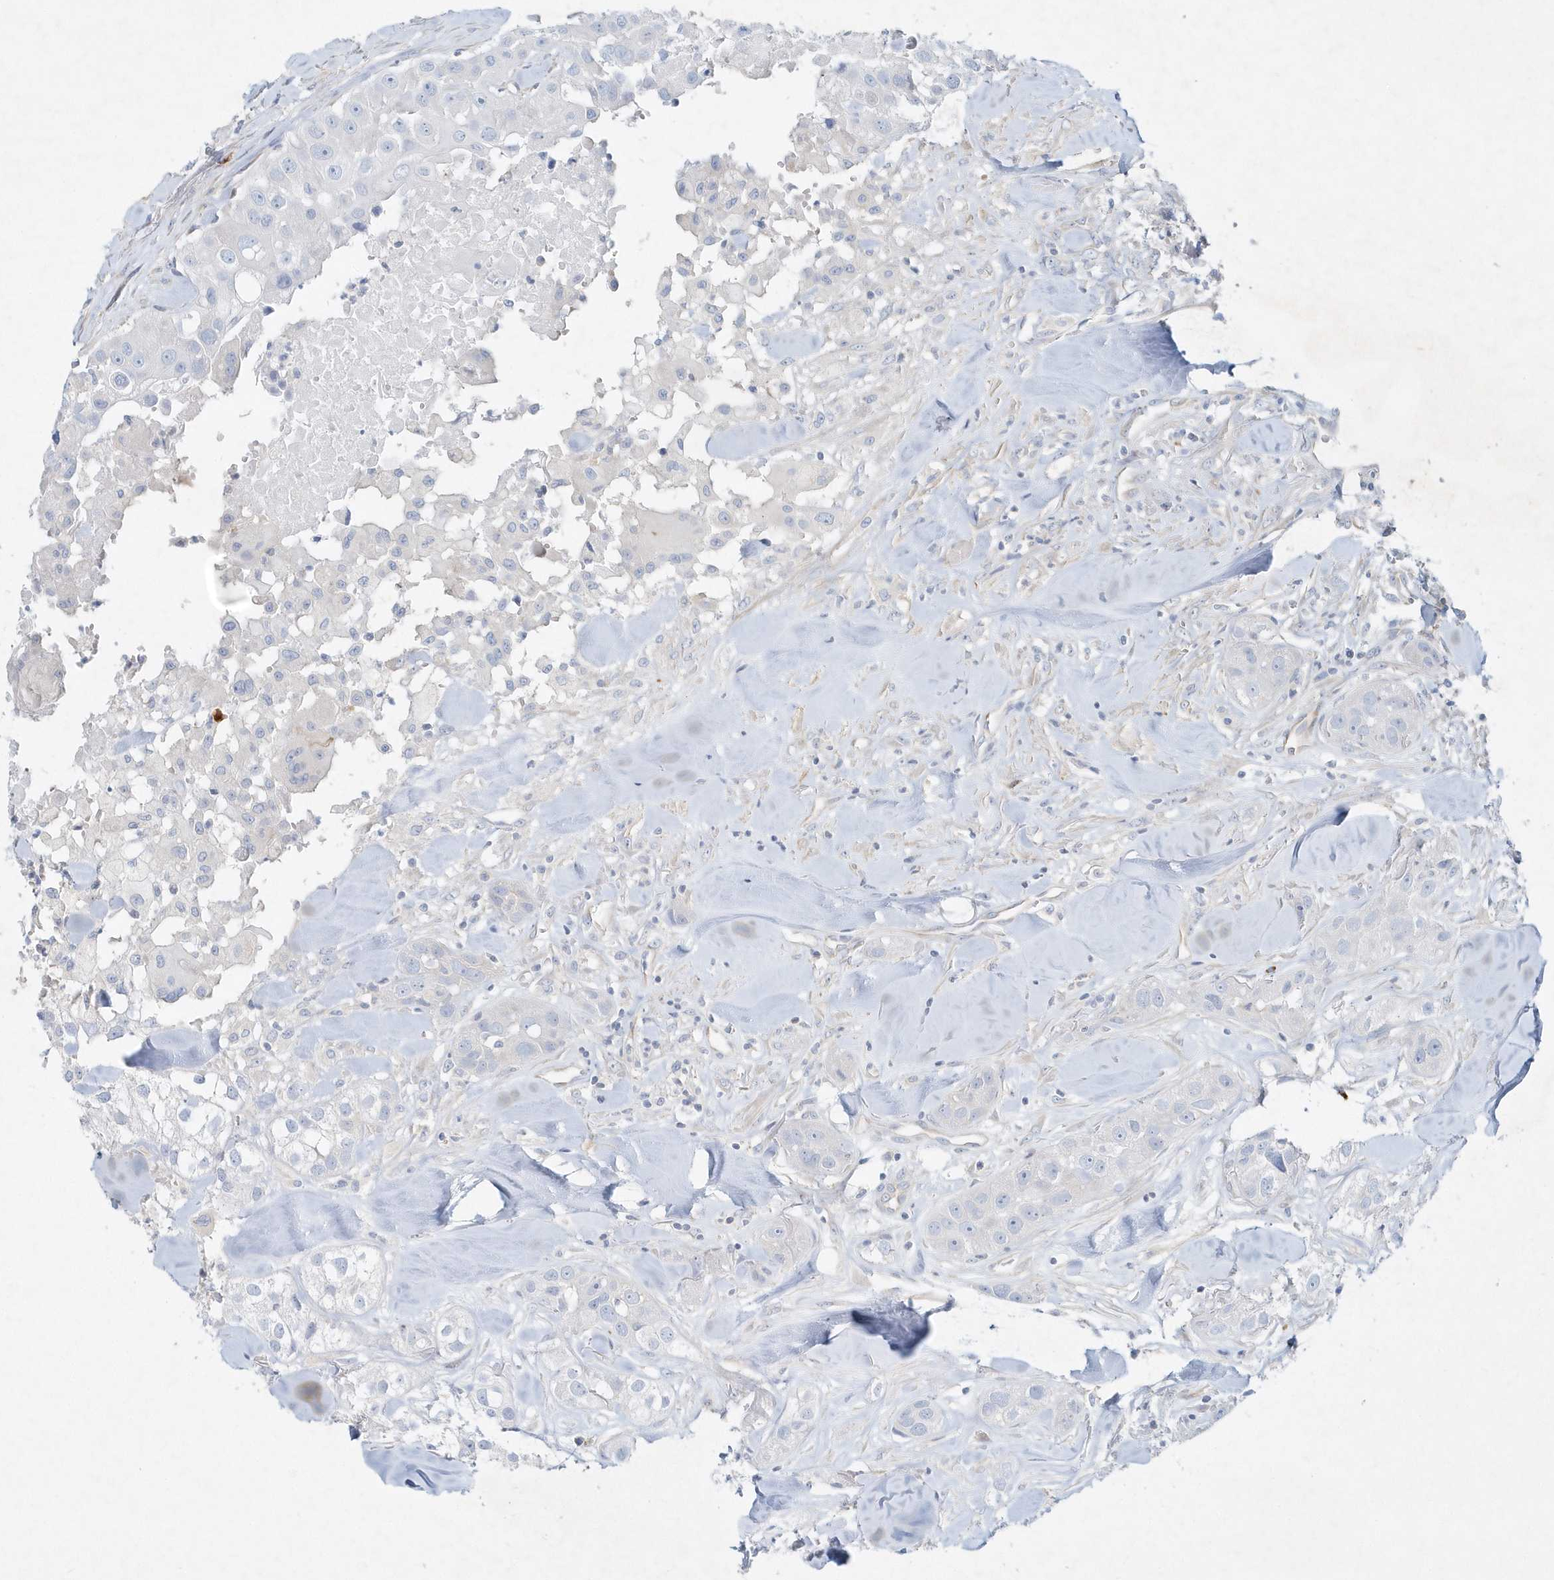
{"staining": {"intensity": "negative", "quantity": "none", "location": "none"}, "tissue": "head and neck cancer", "cell_type": "Tumor cells", "image_type": "cancer", "snomed": [{"axis": "morphology", "description": "Normal tissue, NOS"}, {"axis": "morphology", "description": "Squamous cell carcinoma, NOS"}, {"axis": "topography", "description": "Skeletal muscle"}, {"axis": "topography", "description": "Head-Neck"}], "caption": "Immunohistochemical staining of head and neck cancer (squamous cell carcinoma) exhibits no significant positivity in tumor cells.", "gene": "DNAH1", "patient": {"sex": "male", "age": 51}}